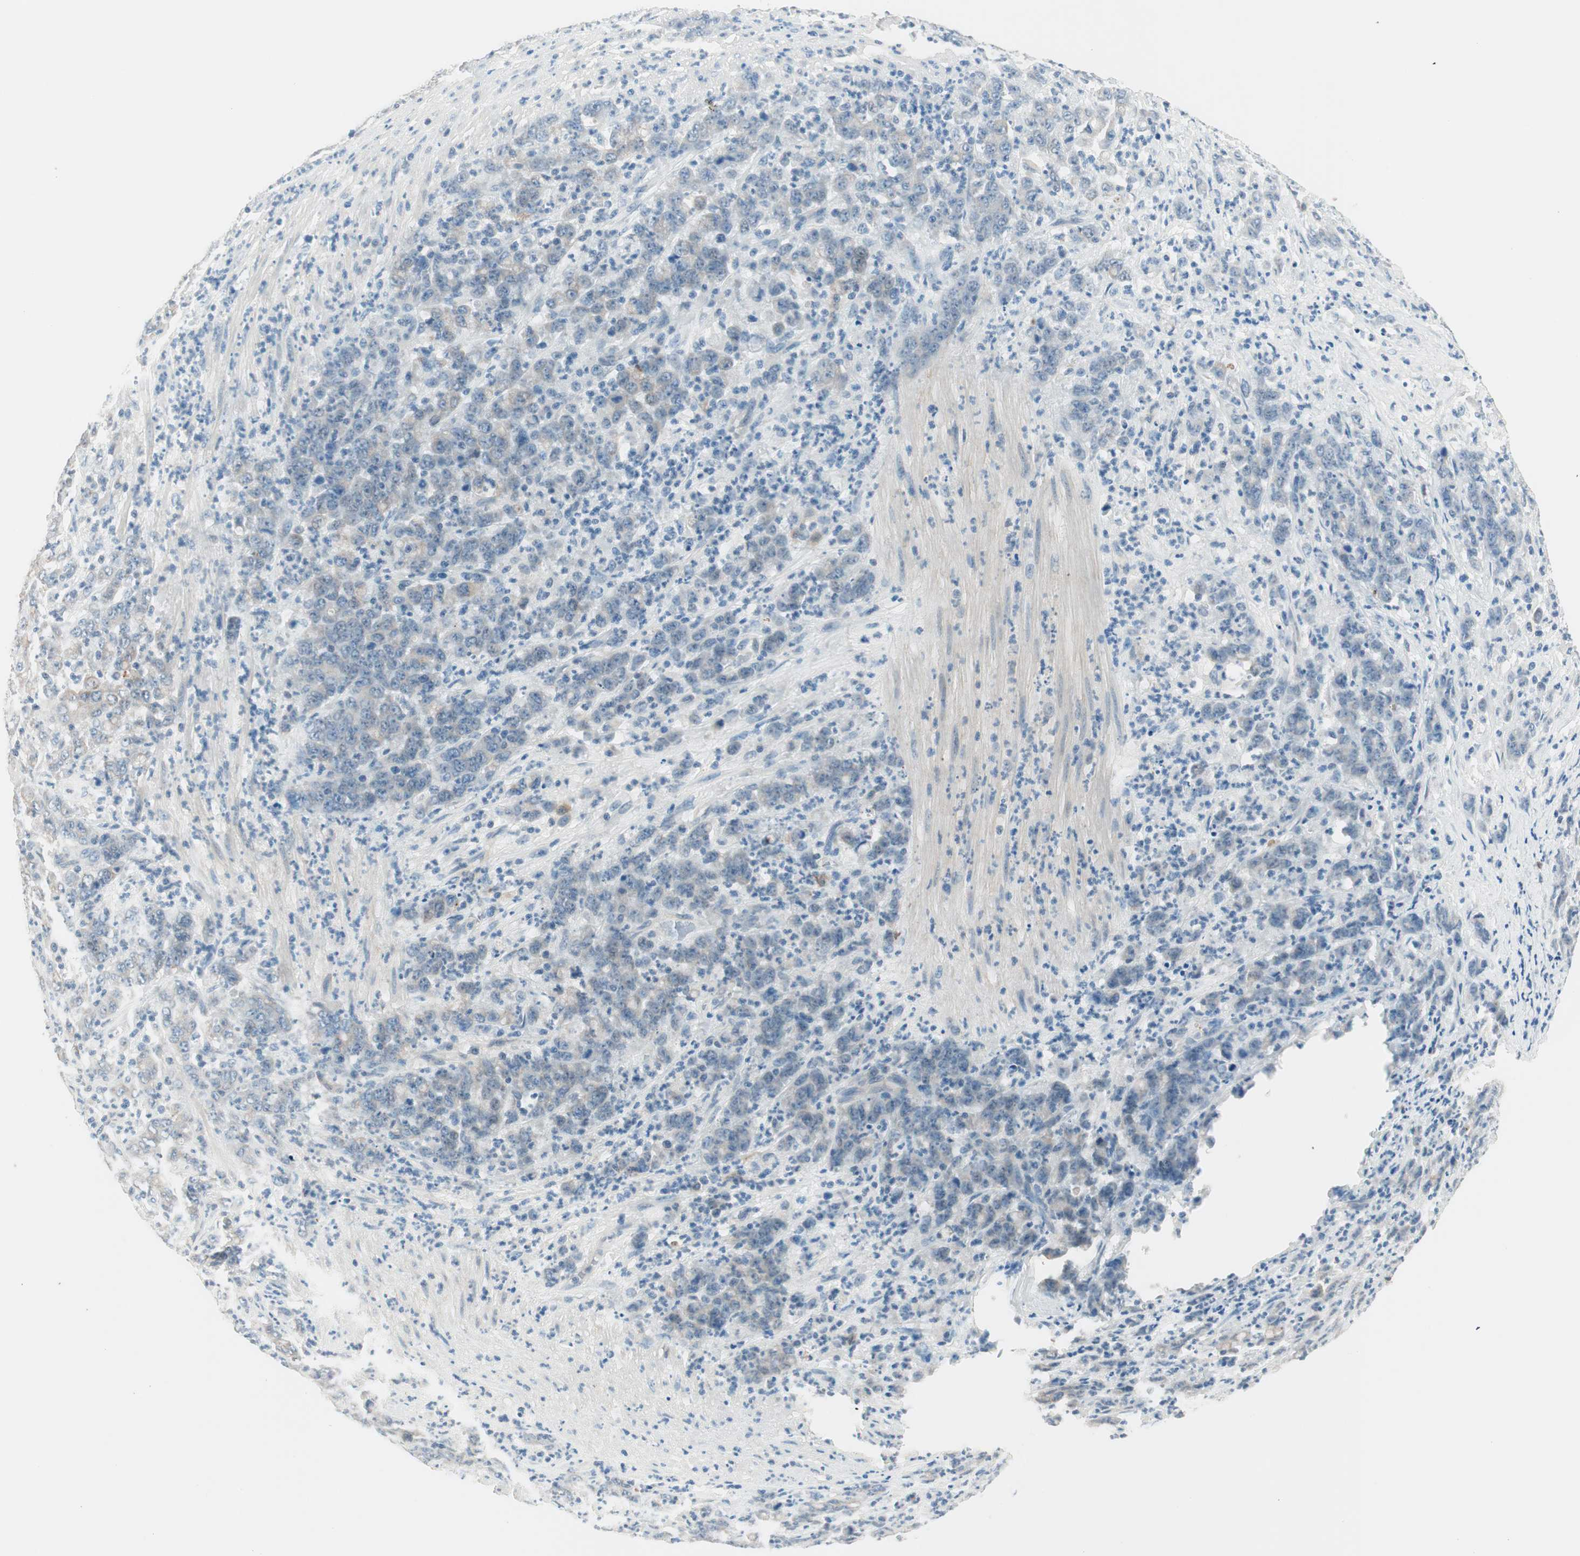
{"staining": {"intensity": "negative", "quantity": "none", "location": "none"}, "tissue": "stomach cancer", "cell_type": "Tumor cells", "image_type": "cancer", "snomed": [{"axis": "morphology", "description": "Adenocarcinoma, NOS"}, {"axis": "topography", "description": "Stomach, lower"}], "caption": "The photomicrograph demonstrates no staining of tumor cells in stomach adenocarcinoma. (DAB immunohistochemistry (IHC) with hematoxylin counter stain).", "gene": "GNAO1", "patient": {"sex": "female", "age": 71}}